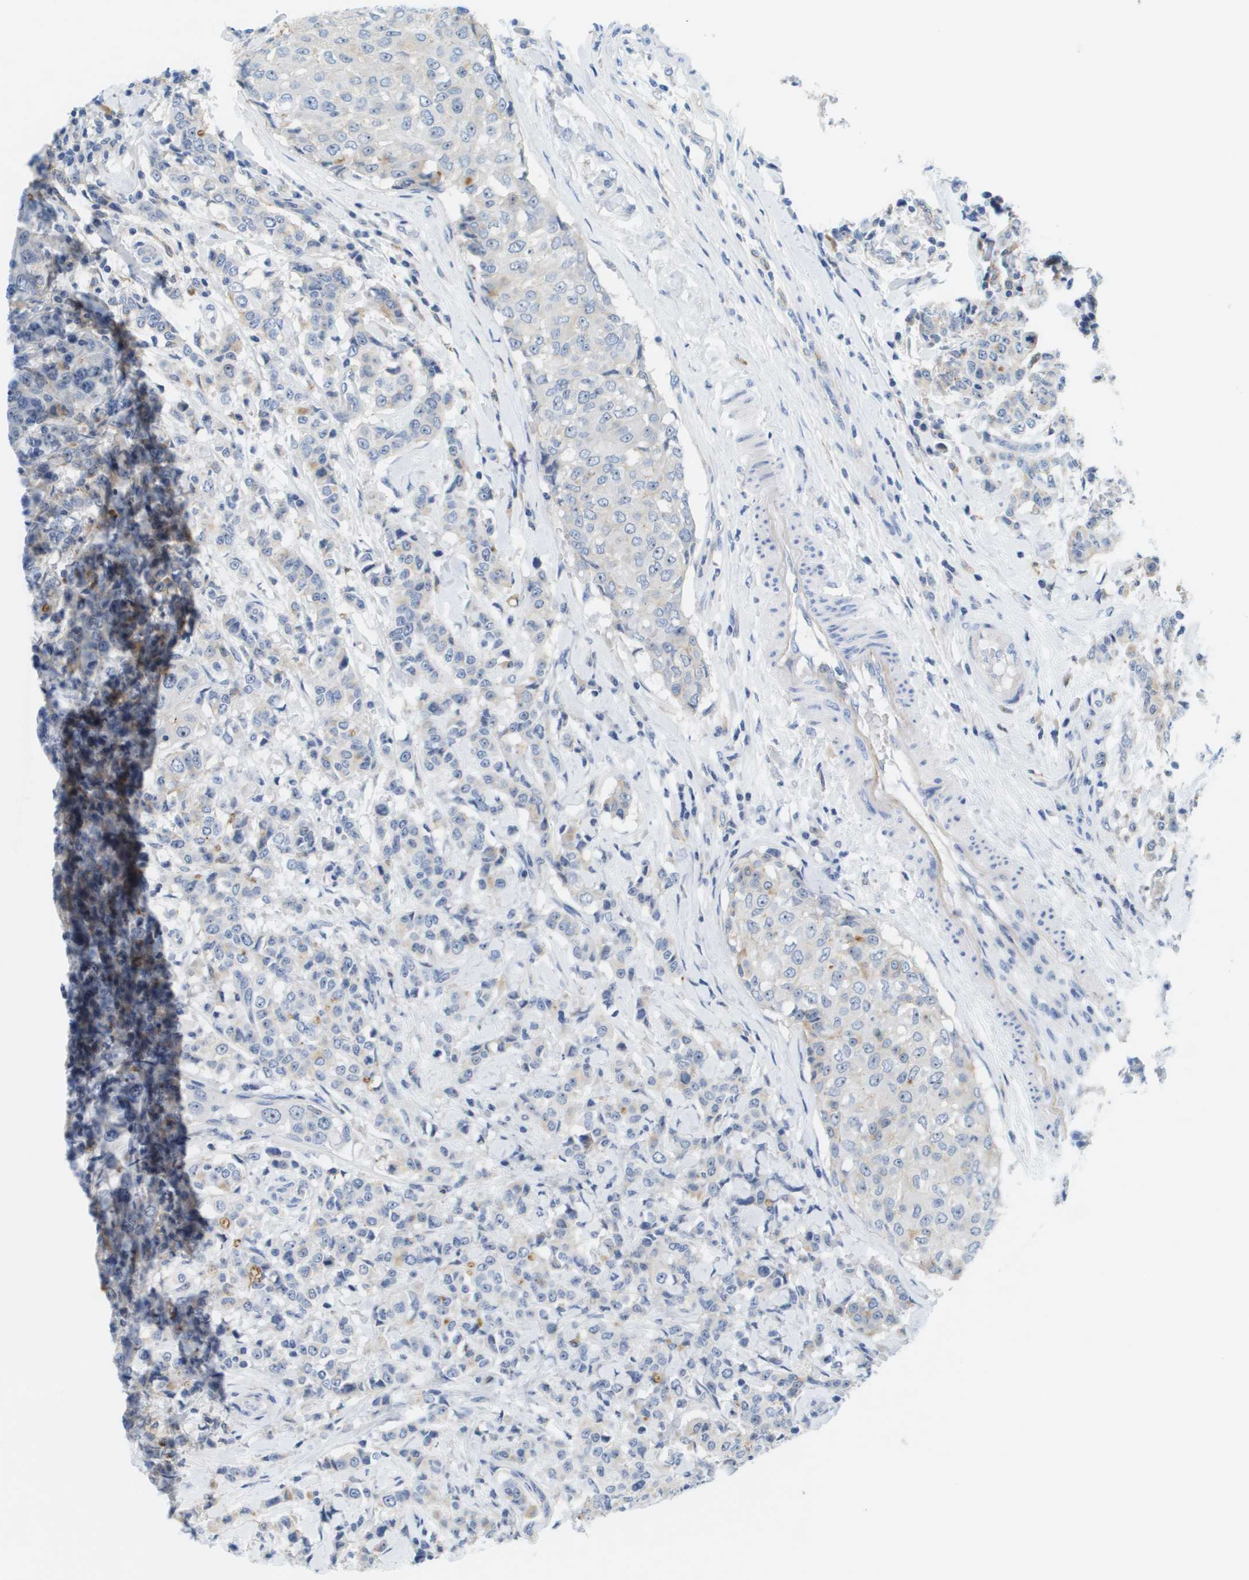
{"staining": {"intensity": "negative", "quantity": "none", "location": "none"}, "tissue": "breast cancer", "cell_type": "Tumor cells", "image_type": "cancer", "snomed": [{"axis": "morphology", "description": "Duct carcinoma"}, {"axis": "topography", "description": "Breast"}], "caption": "The immunohistochemistry (IHC) histopathology image has no significant staining in tumor cells of breast cancer tissue. (Stains: DAB (3,3'-diaminobenzidine) immunohistochemistry with hematoxylin counter stain, Microscopy: brightfield microscopy at high magnification).", "gene": "LIPG", "patient": {"sex": "female", "age": 27}}